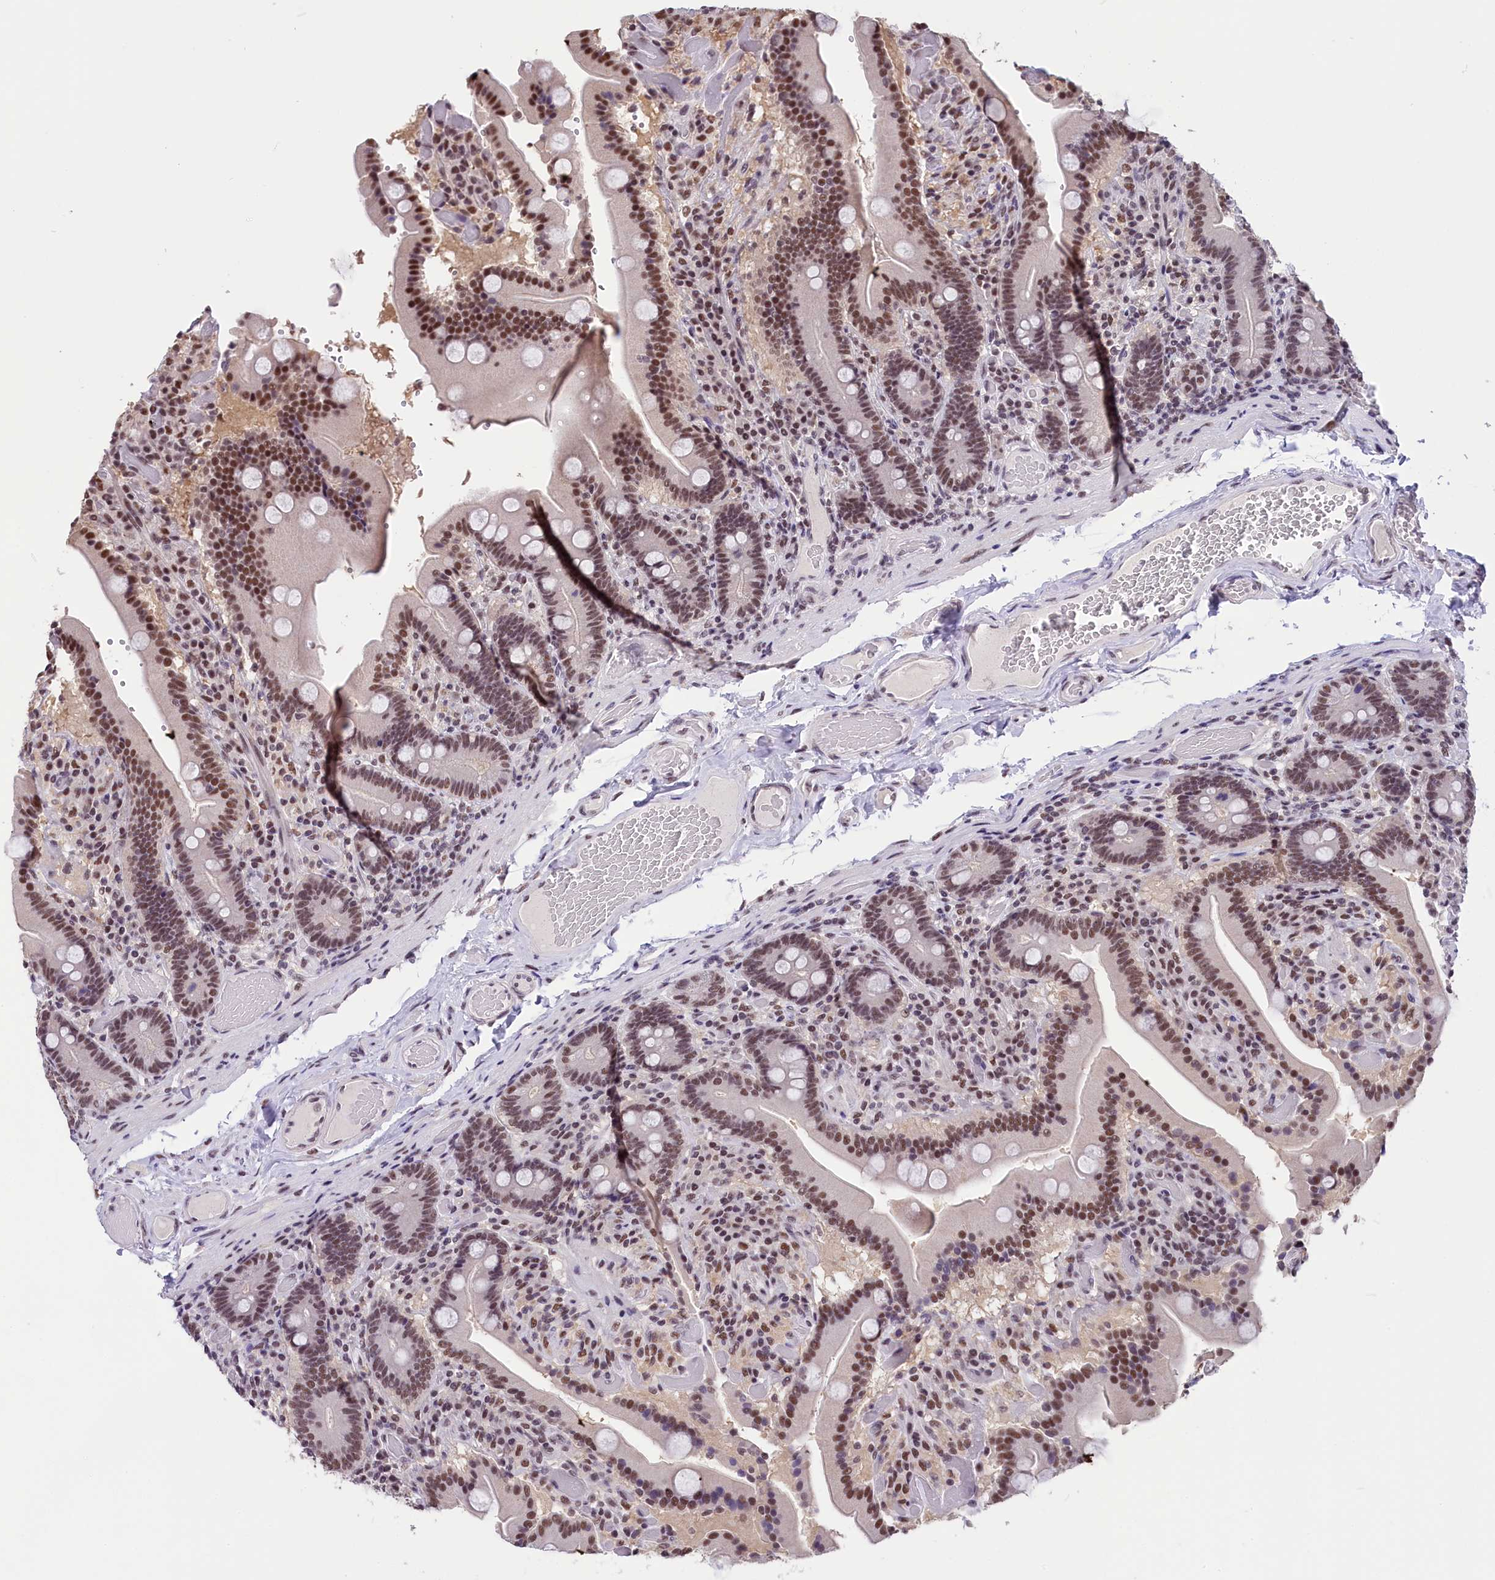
{"staining": {"intensity": "moderate", "quantity": ">75%", "location": "nuclear"}, "tissue": "duodenum", "cell_type": "Glandular cells", "image_type": "normal", "snomed": [{"axis": "morphology", "description": "Normal tissue, NOS"}, {"axis": "topography", "description": "Duodenum"}], "caption": "Approximately >75% of glandular cells in normal duodenum show moderate nuclear protein positivity as visualized by brown immunohistochemical staining.", "gene": "ZC3H4", "patient": {"sex": "female", "age": 62}}